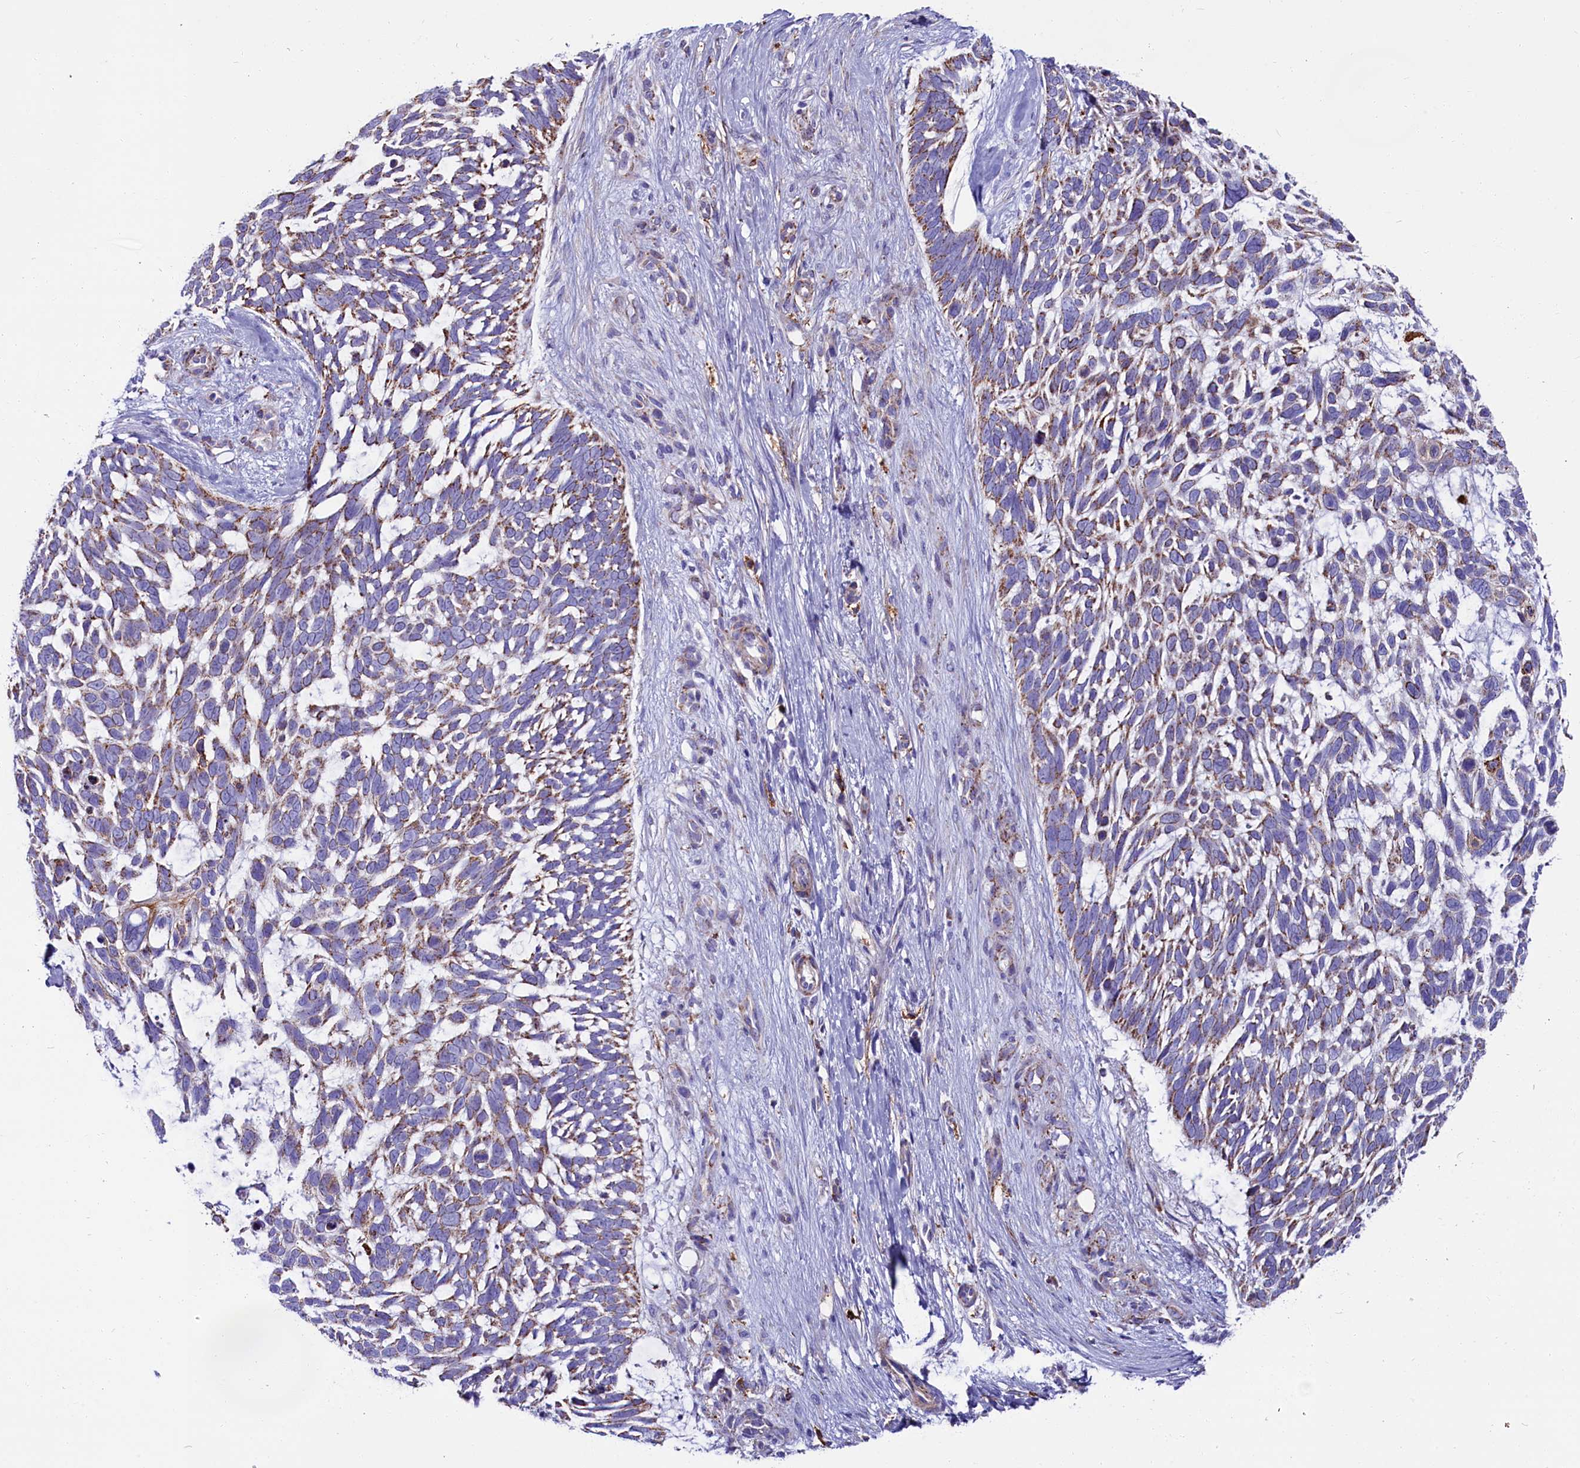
{"staining": {"intensity": "moderate", "quantity": "25%-75%", "location": "cytoplasmic/membranous"}, "tissue": "skin cancer", "cell_type": "Tumor cells", "image_type": "cancer", "snomed": [{"axis": "morphology", "description": "Basal cell carcinoma"}, {"axis": "topography", "description": "Skin"}], "caption": "Skin basal cell carcinoma tissue demonstrates moderate cytoplasmic/membranous staining in approximately 25%-75% of tumor cells, visualized by immunohistochemistry.", "gene": "IL20RA", "patient": {"sex": "male", "age": 88}}